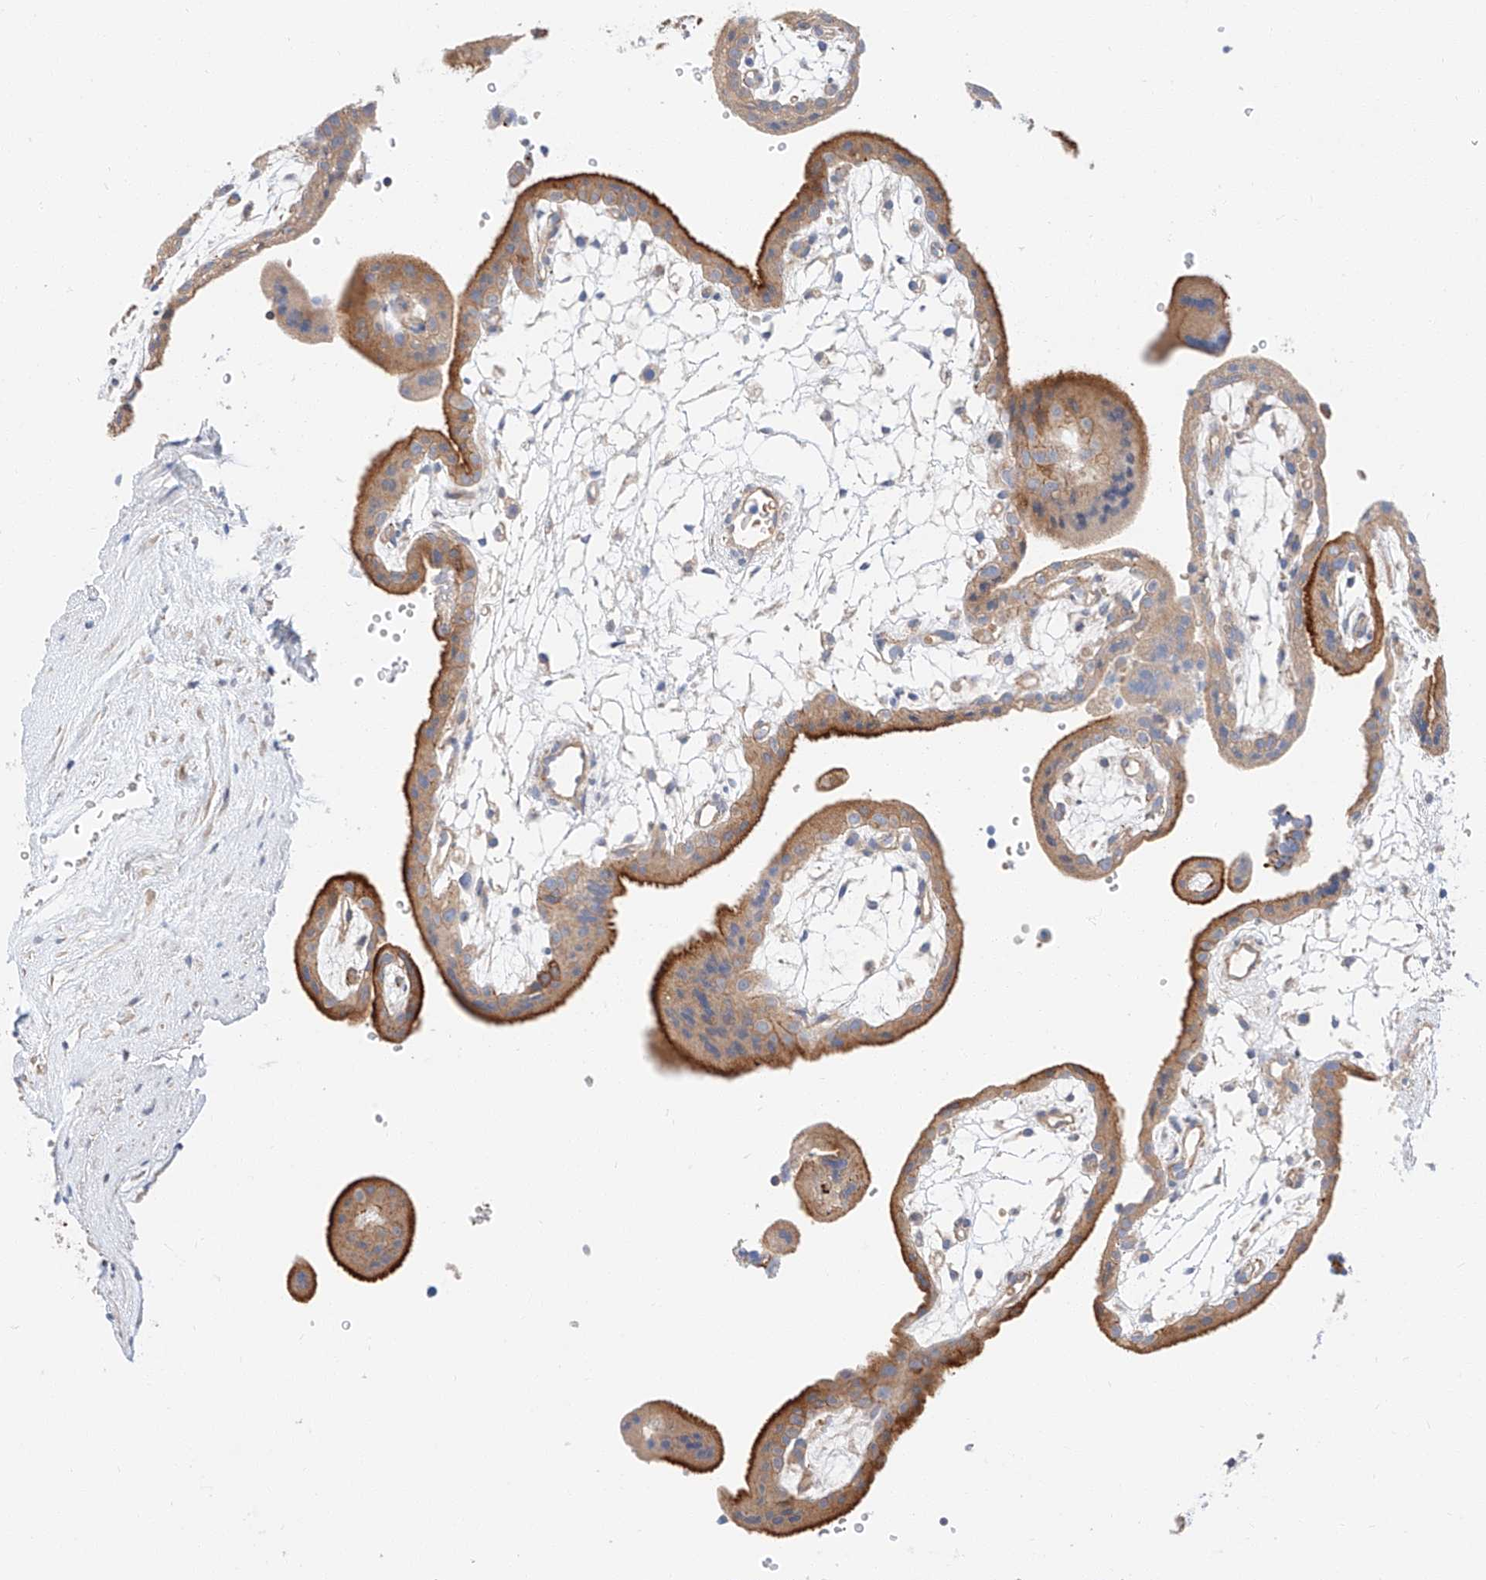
{"staining": {"intensity": "weak", "quantity": "25%-75%", "location": "cytoplasmic/membranous"}, "tissue": "placenta", "cell_type": "Decidual cells", "image_type": "normal", "snomed": [{"axis": "morphology", "description": "Normal tissue, NOS"}, {"axis": "topography", "description": "Placenta"}], "caption": "Protein staining of normal placenta reveals weak cytoplasmic/membranous staining in about 25%-75% of decidual cells. (brown staining indicates protein expression, while blue staining denotes nuclei).", "gene": "GLMN", "patient": {"sex": "female", "age": 18}}